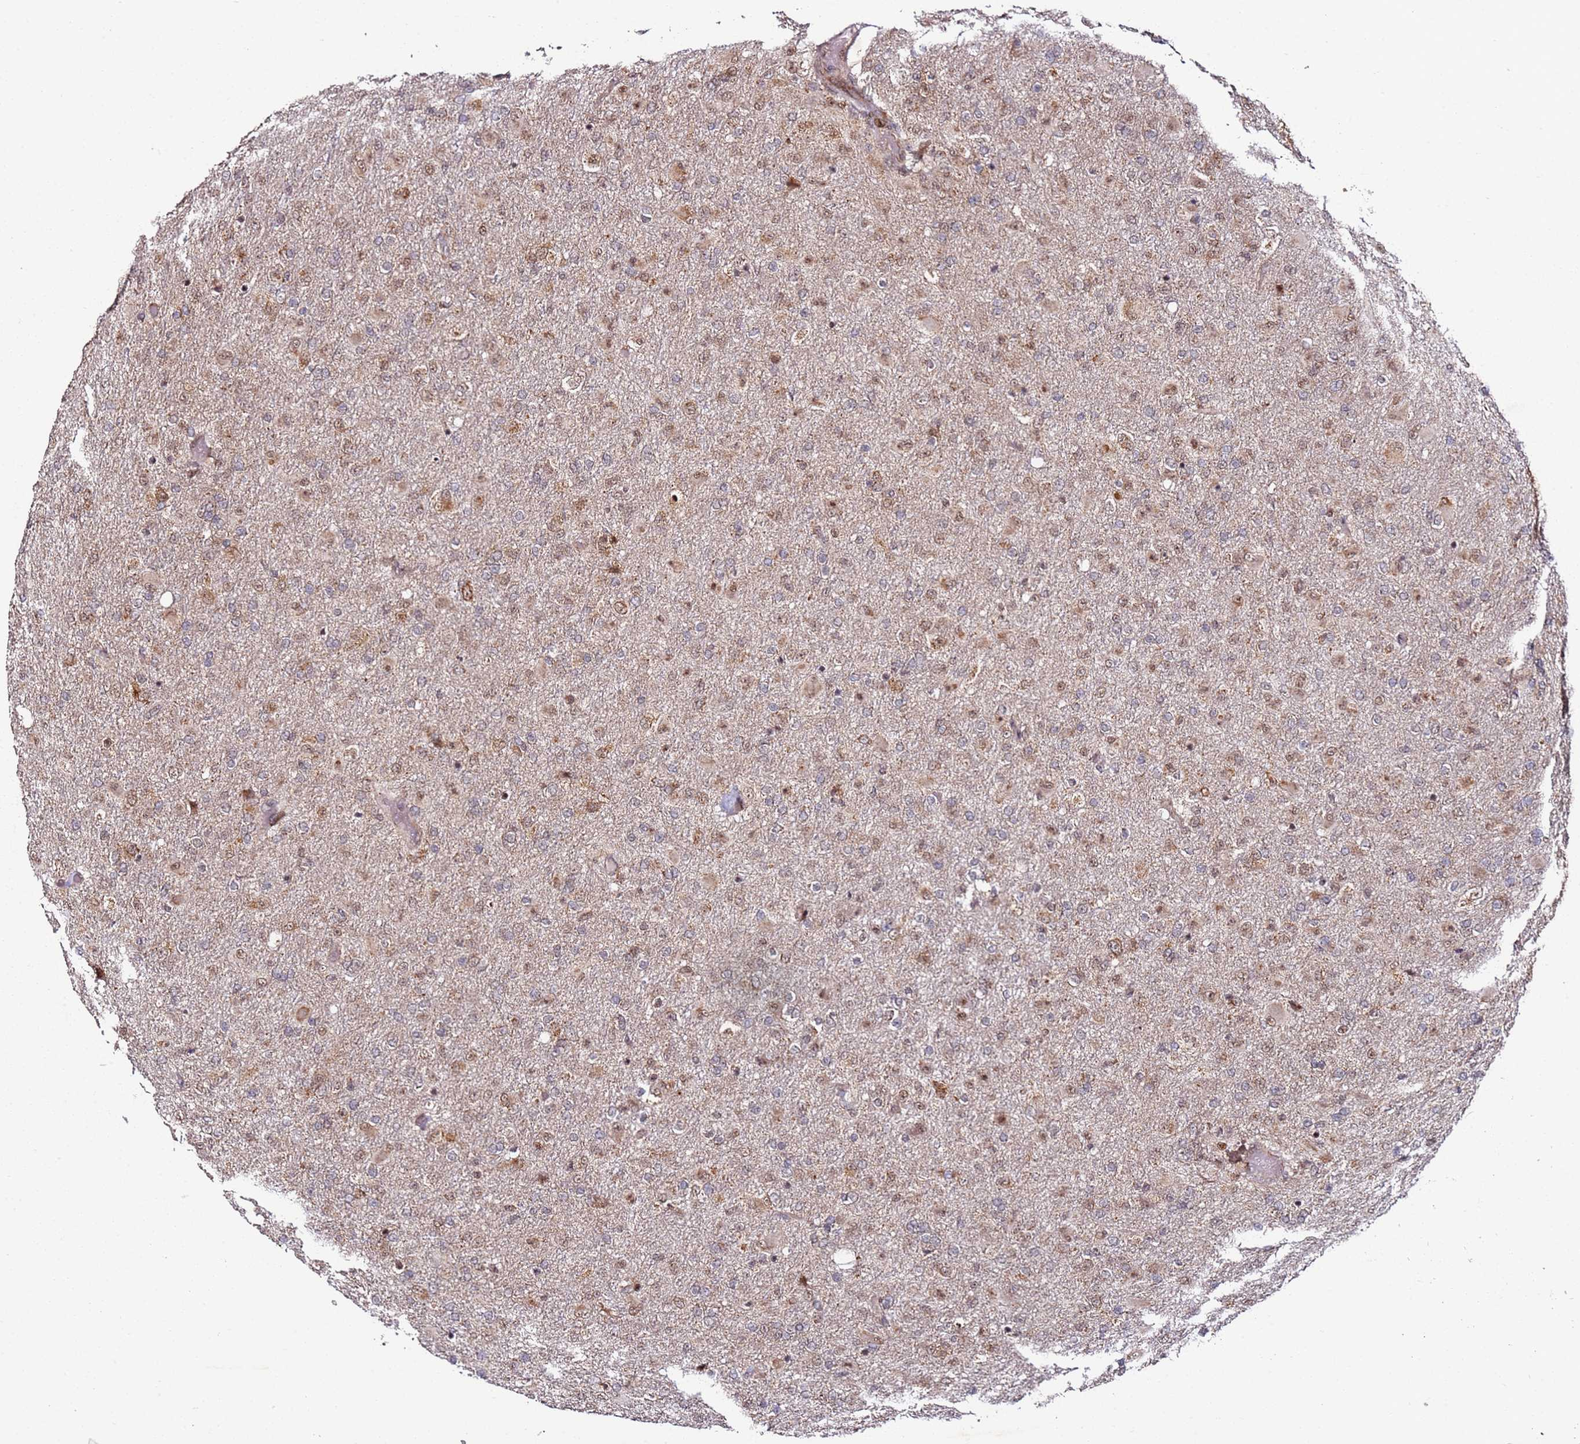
{"staining": {"intensity": "moderate", "quantity": "<25%", "location": "cytoplasmic/membranous"}, "tissue": "glioma", "cell_type": "Tumor cells", "image_type": "cancer", "snomed": [{"axis": "morphology", "description": "Glioma, malignant, Low grade"}, {"axis": "topography", "description": "Brain"}], "caption": "The micrograph shows a brown stain indicating the presence of a protein in the cytoplasmic/membranous of tumor cells in glioma.", "gene": "TP53AIP1", "patient": {"sex": "male", "age": 65}}